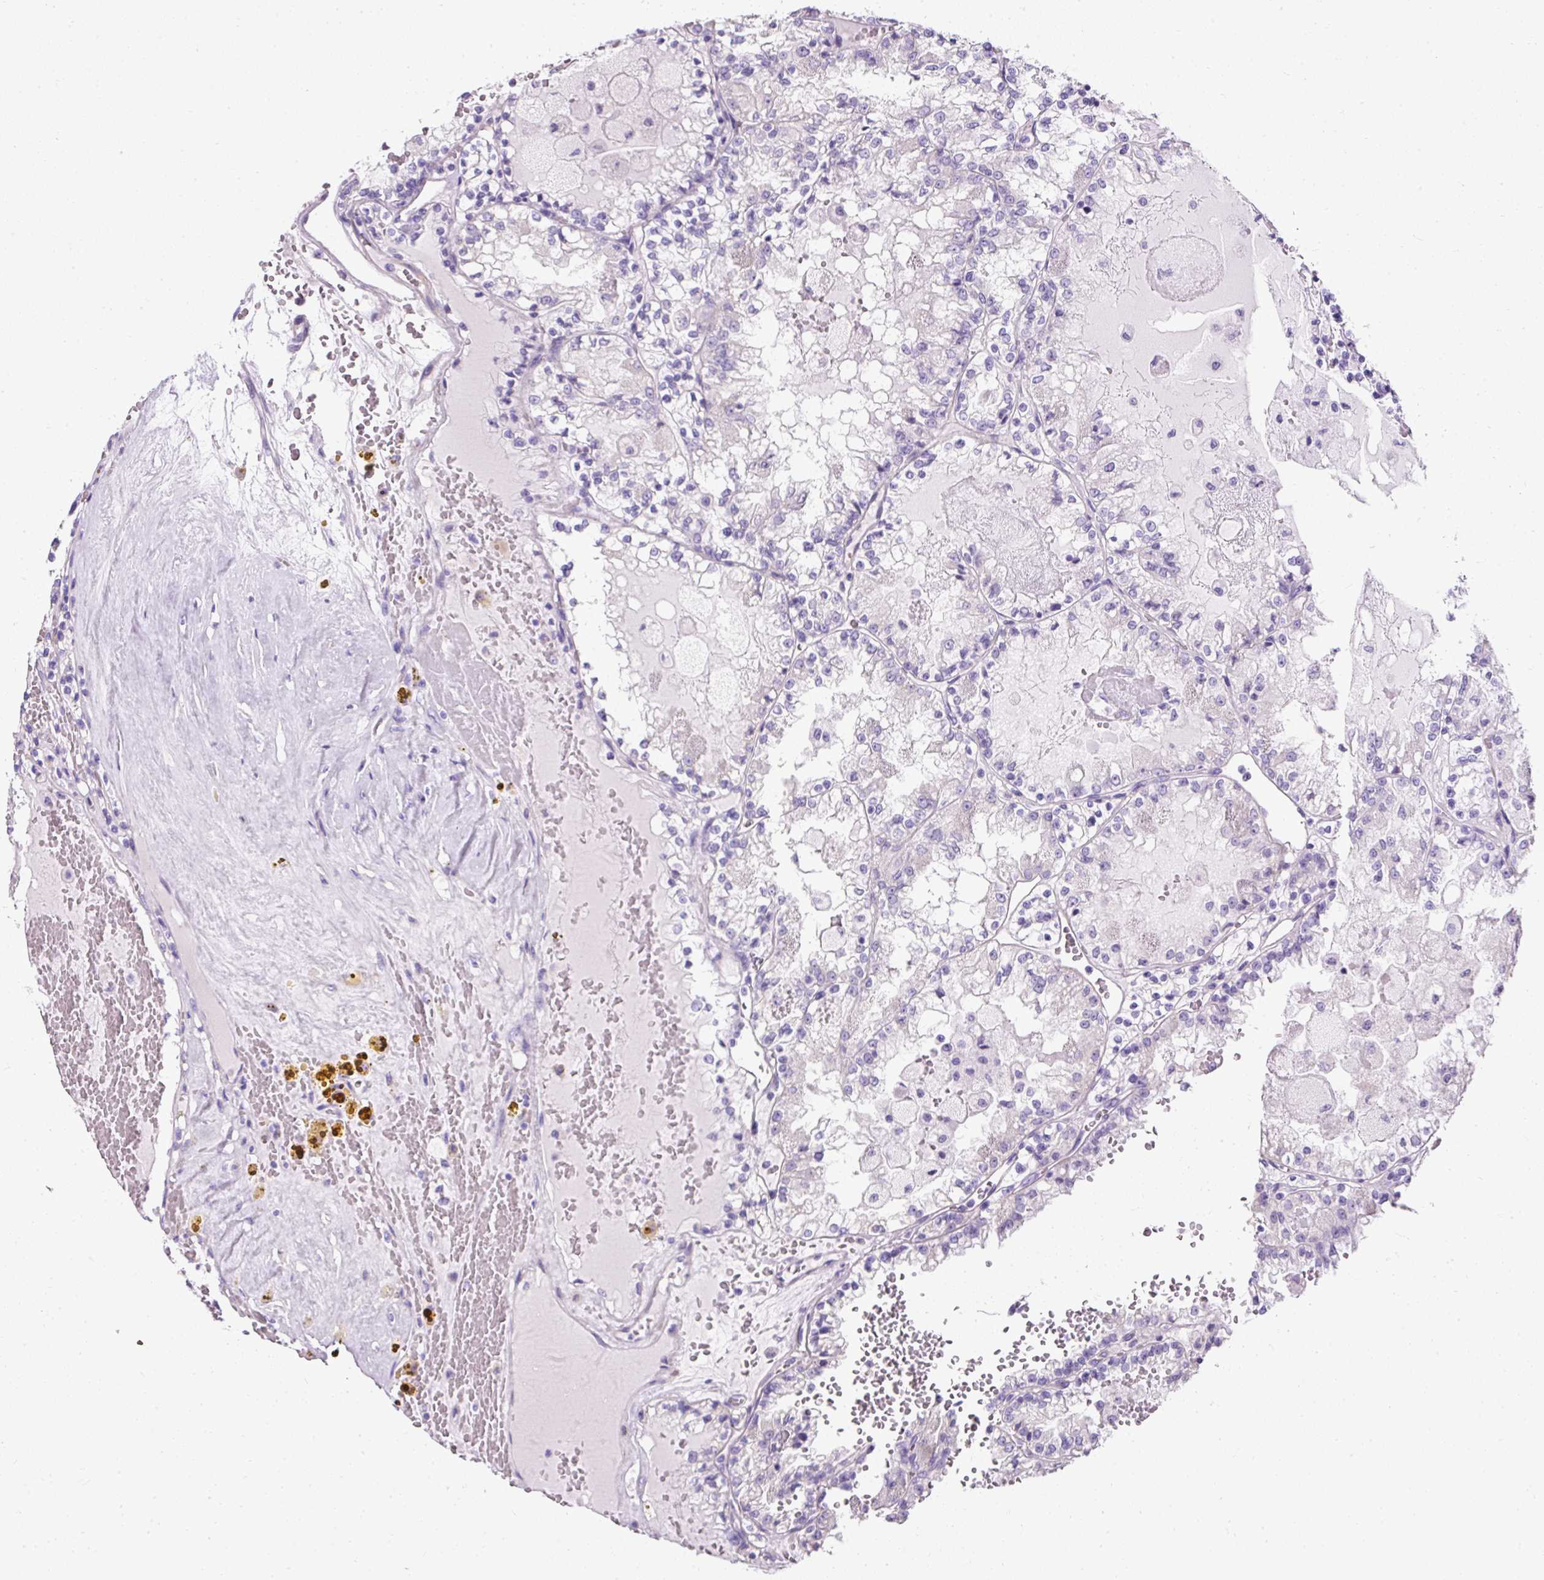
{"staining": {"intensity": "negative", "quantity": "none", "location": "none"}, "tissue": "renal cancer", "cell_type": "Tumor cells", "image_type": "cancer", "snomed": [{"axis": "morphology", "description": "Adenocarcinoma, NOS"}, {"axis": "topography", "description": "Kidney"}], "caption": "High magnification brightfield microscopy of adenocarcinoma (renal) stained with DAB (brown) and counterstained with hematoxylin (blue): tumor cells show no significant positivity. Nuclei are stained in blue.", "gene": "C2CD4C", "patient": {"sex": "female", "age": 56}}